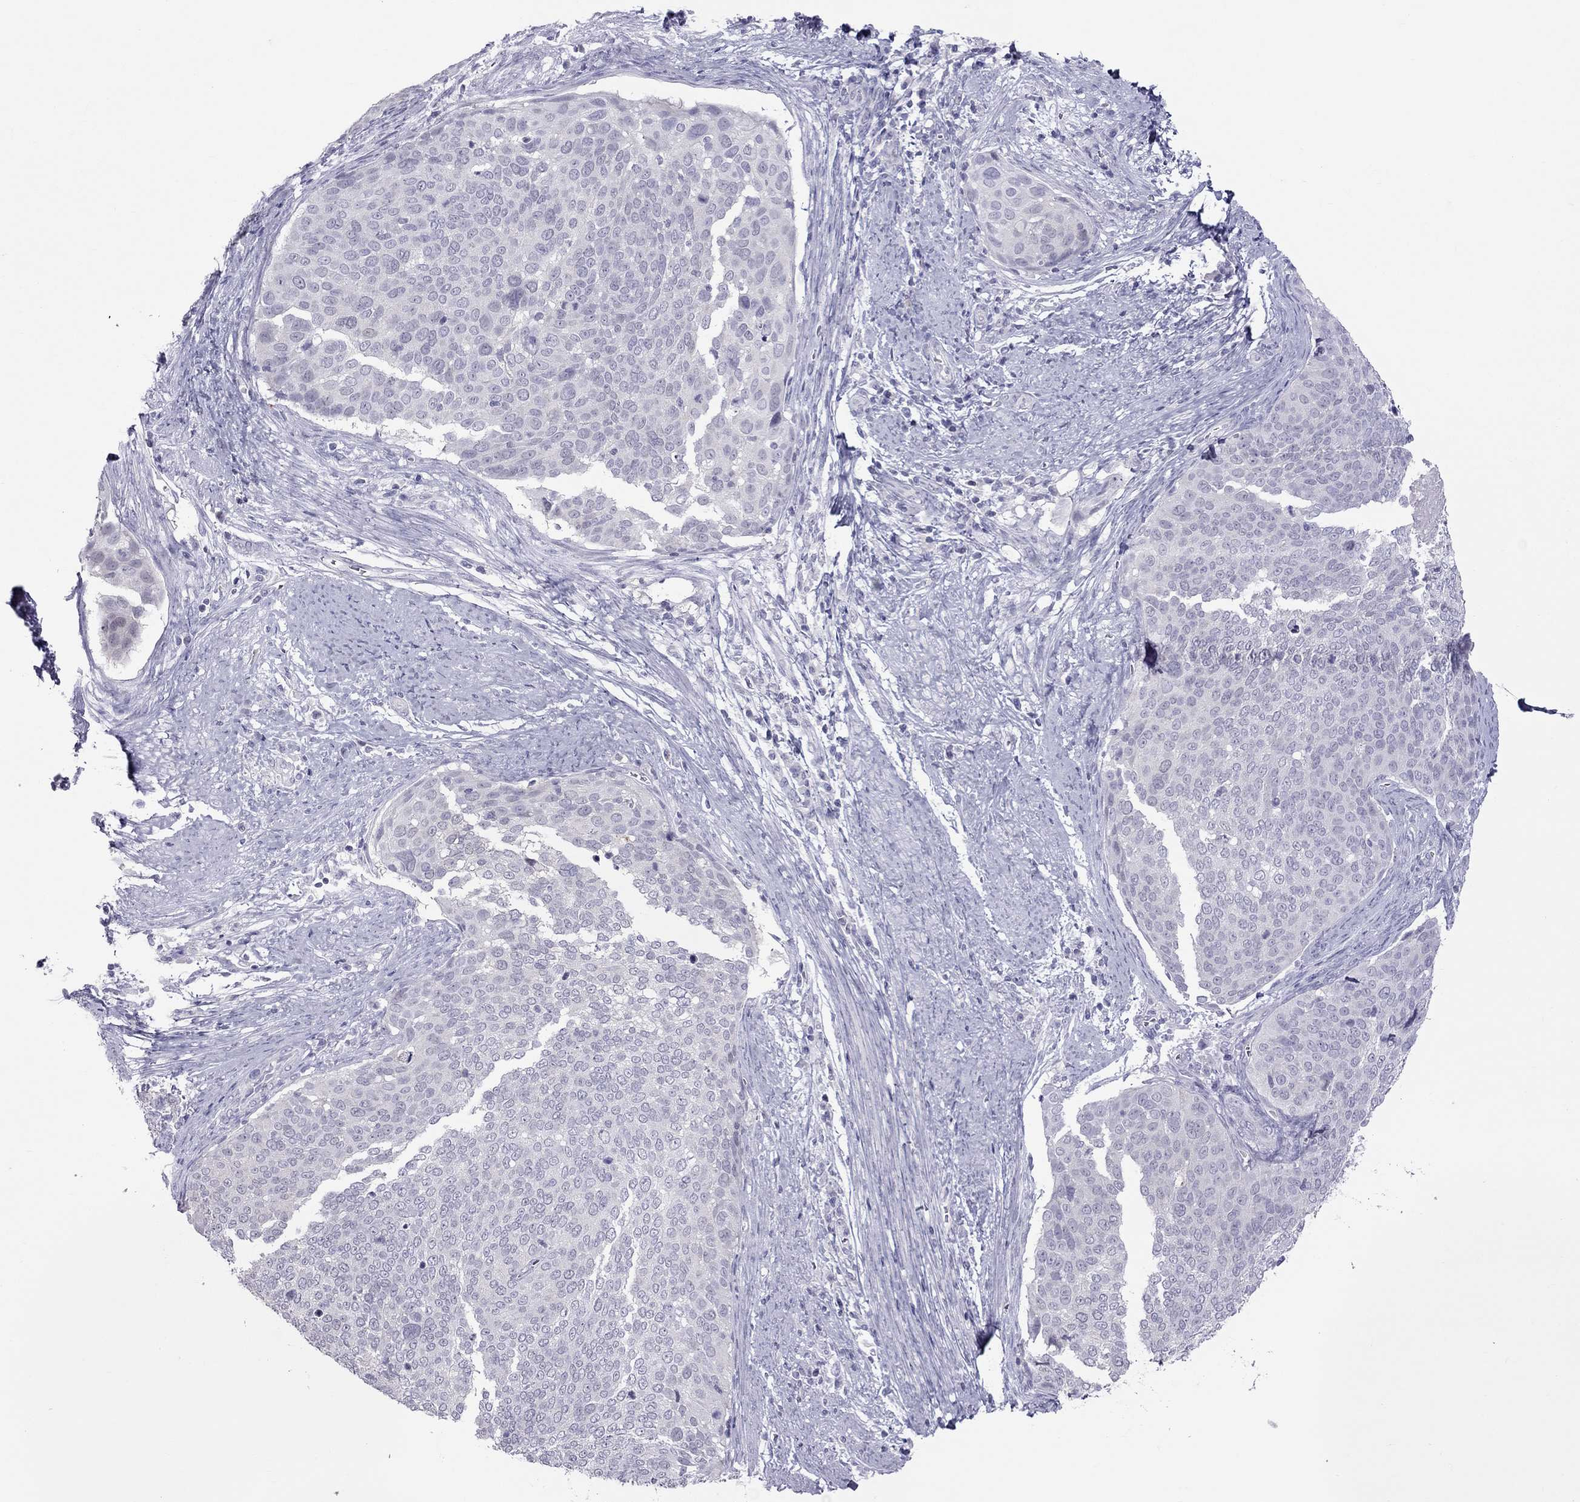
{"staining": {"intensity": "negative", "quantity": "none", "location": "none"}, "tissue": "cervical cancer", "cell_type": "Tumor cells", "image_type": "cancer", "snomed": [{"axis": "morphology", "description": "Squamous cell carcinoma, NOS"}, {"axis": "topography", "description": "Cervix"}], "caption": "An IHC histopathology image of cervical cancer (squamous cell carcinoma) is shown. There is no staining in tumor cells of cervical cancer (squamous cell carcinoma).", "gene": "TEX14", "patient": {"sex": "female", "age": 39}}